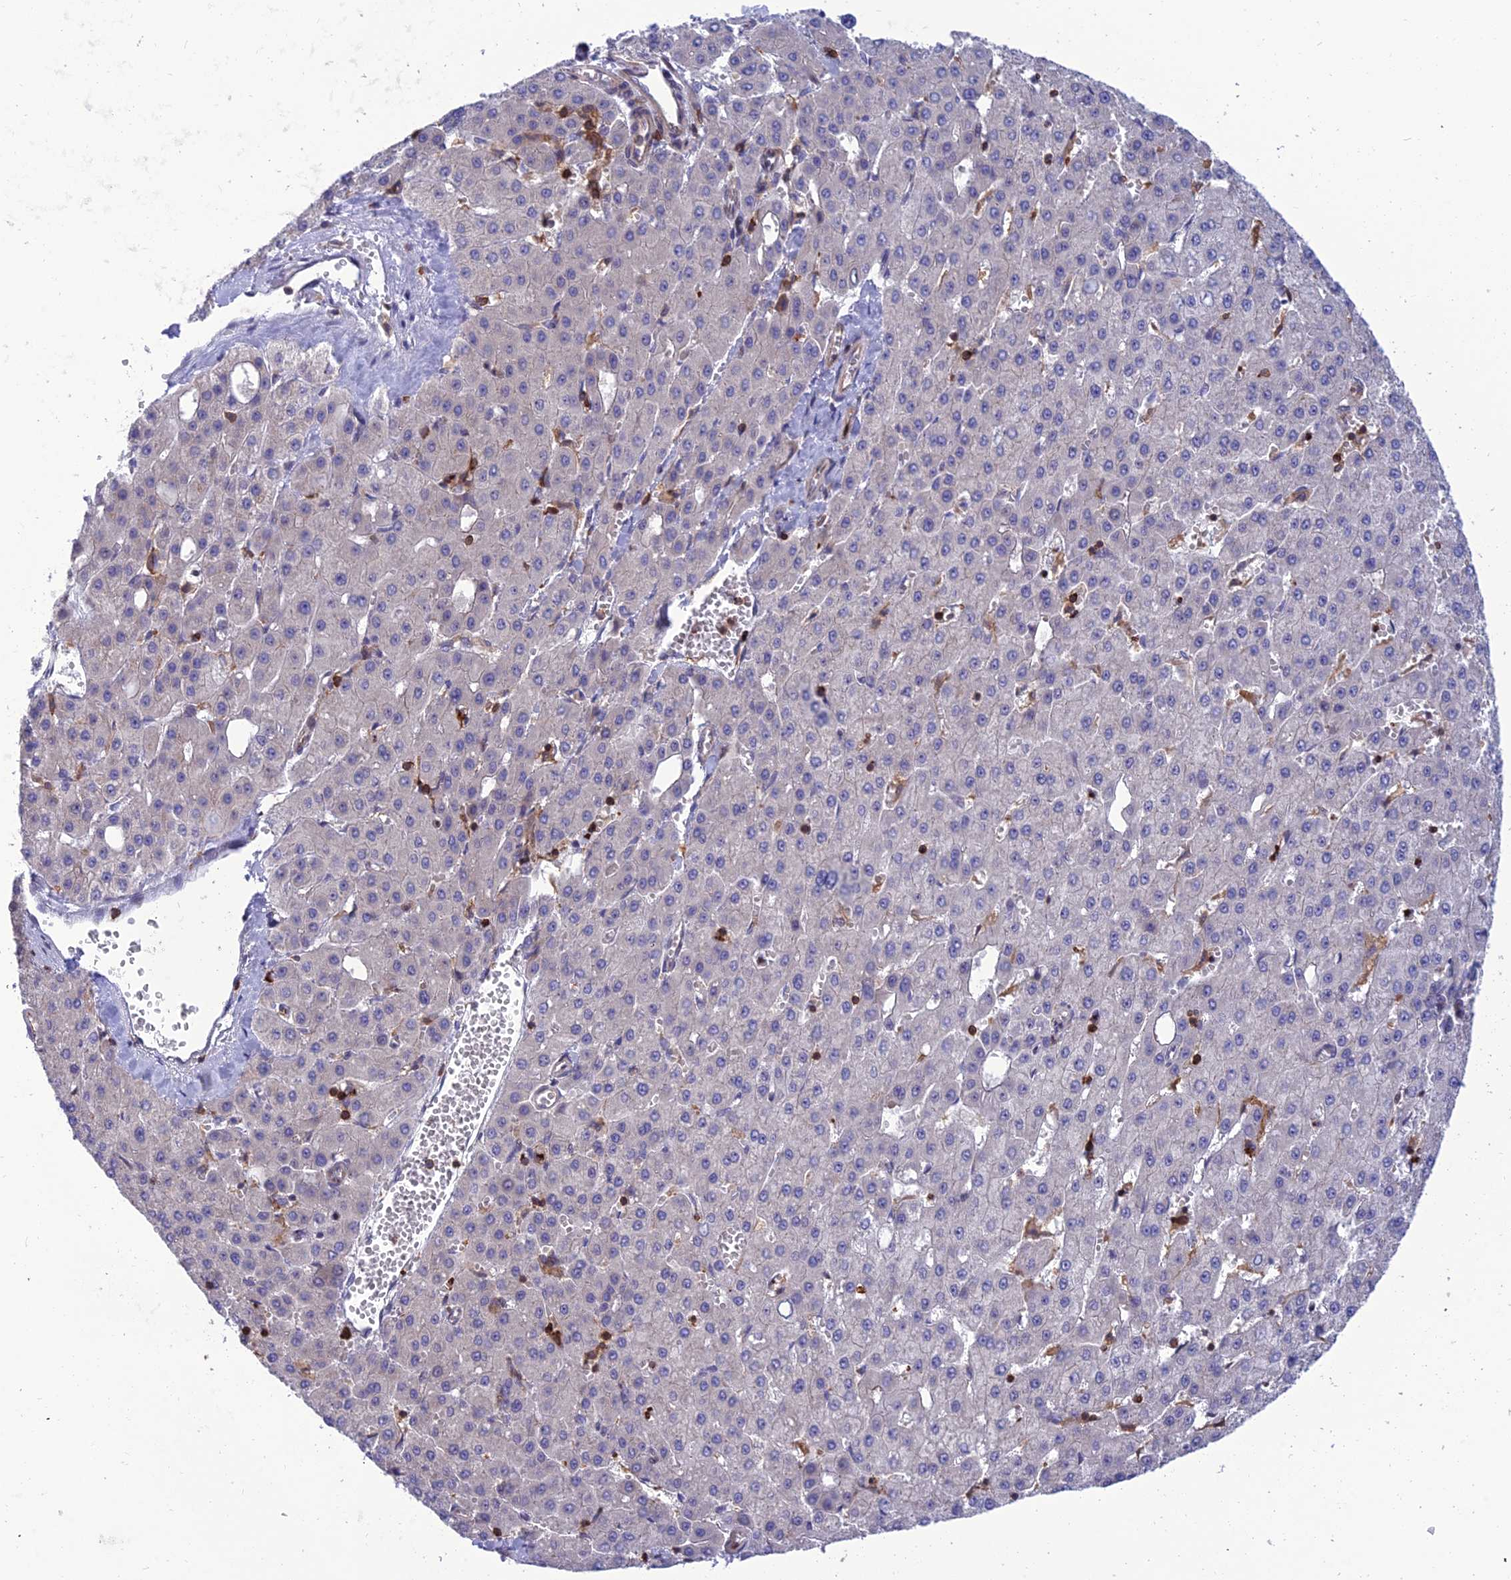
{"staining": {"intensity": "negative", "quantity": "none", "location": "none"}, "tissue": "liver cancer", "cell_type": "Tumor cells", "image_type": "cancer", "snomed": [{"axis": "morphology", "description": "Carcinoma, Hepatocellular, NOS"}, {"axis": "topography", "description": "Liver"}], "caption": "Human liver cancer stained for a protein using immunohistochemistry (IHC) demonstrates no positivity in tumor cells.", "gene": "FAM76A", "patient": {"sex": "male", "age": 47}}